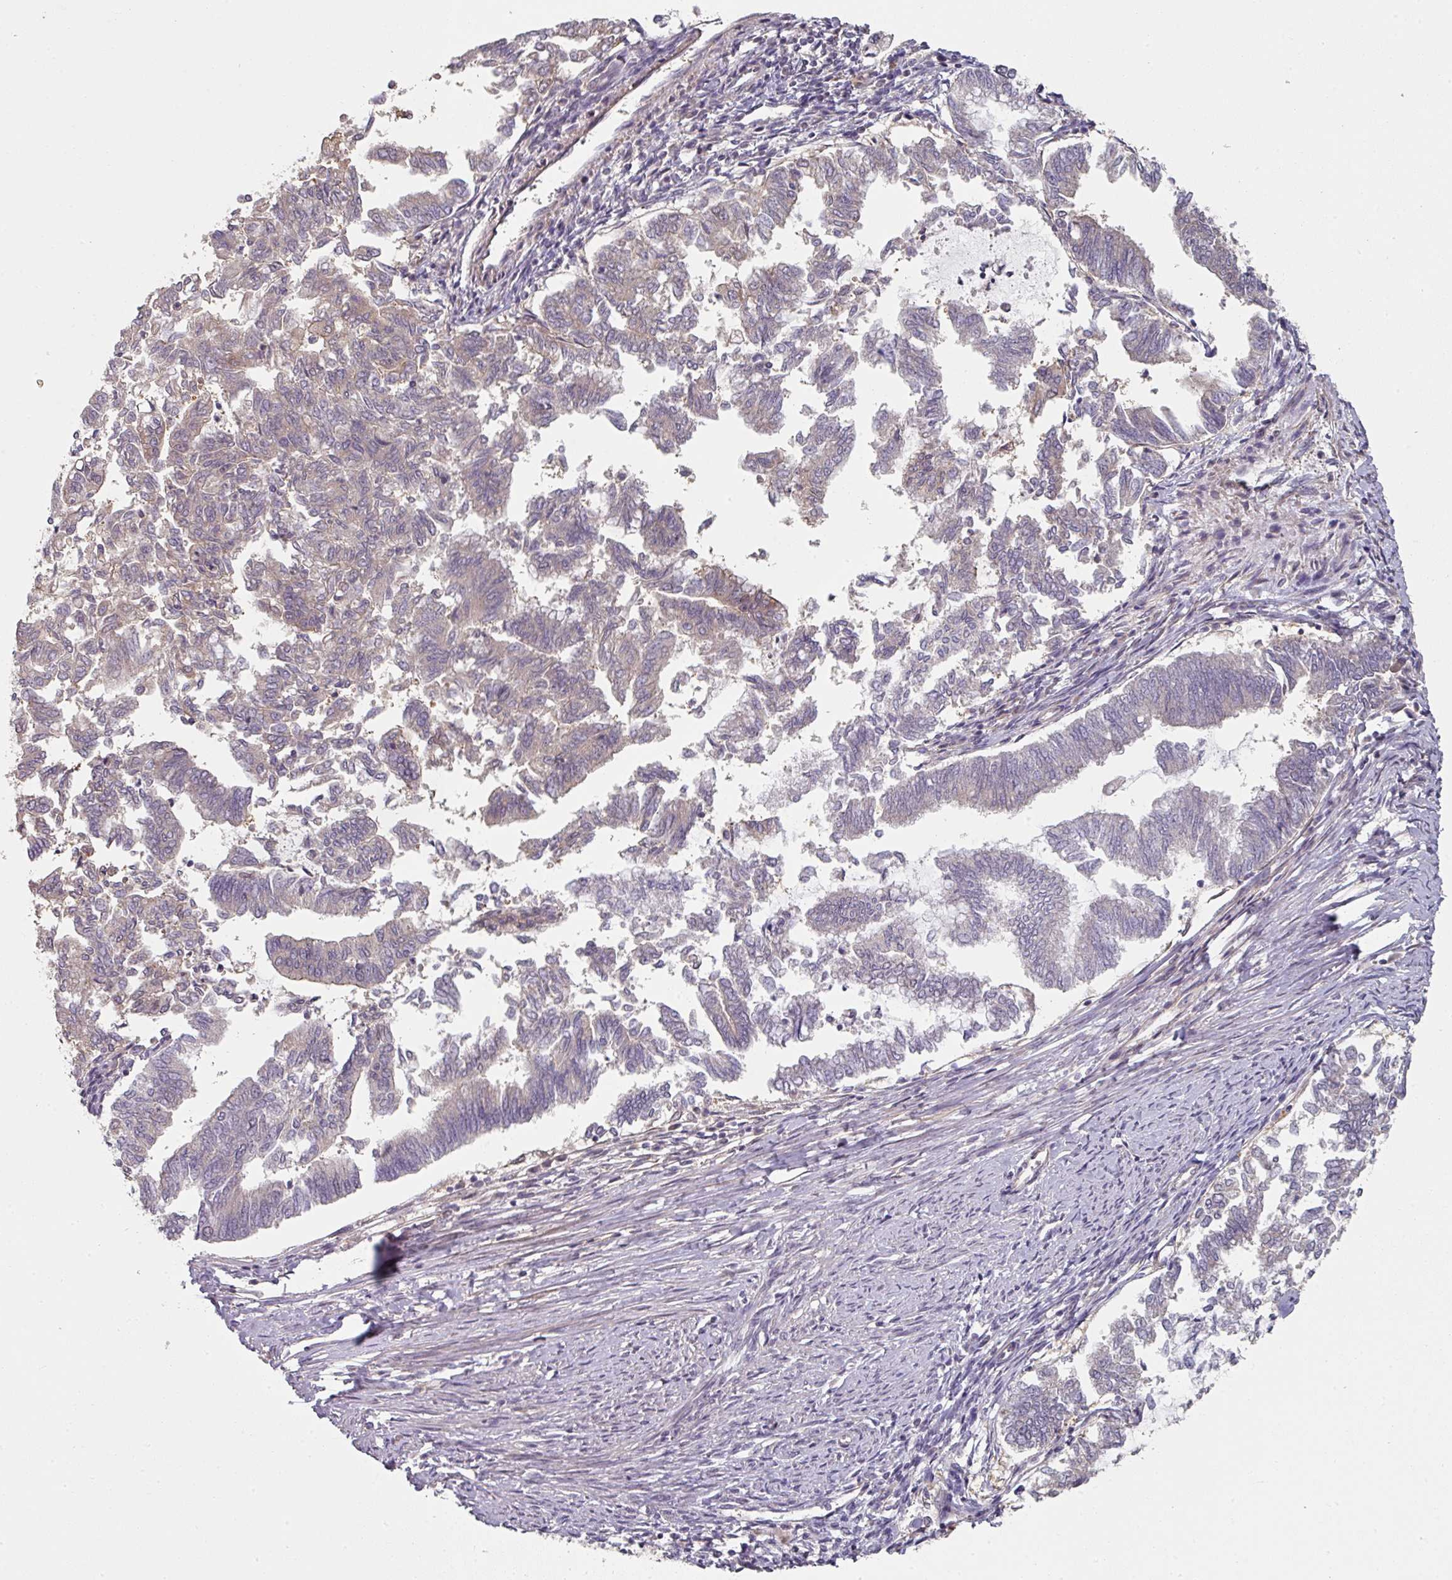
{"staining": {"intensity": "moderate", "quantity": "25%-75%", "location": "cytoplasmic/membranous,nuclear"}, "tissue": "endometrial cancer", "cell_type": "Tumor cells", "image_type": "cancer", "snomed": [{"axis": "morphology", "description": "Adenocarcinoma, NOS"}, {"axis": "topography", "description": "Endometrium"}], "caption": "A brown stain shows moderate cytoplasmic/membranous and nuclear positivity of a protein in human adenocarcinoma (endometrial) tumor cells.", "gene": "PSME3IP1", "patient": {"sex": "female", "age": 79}}